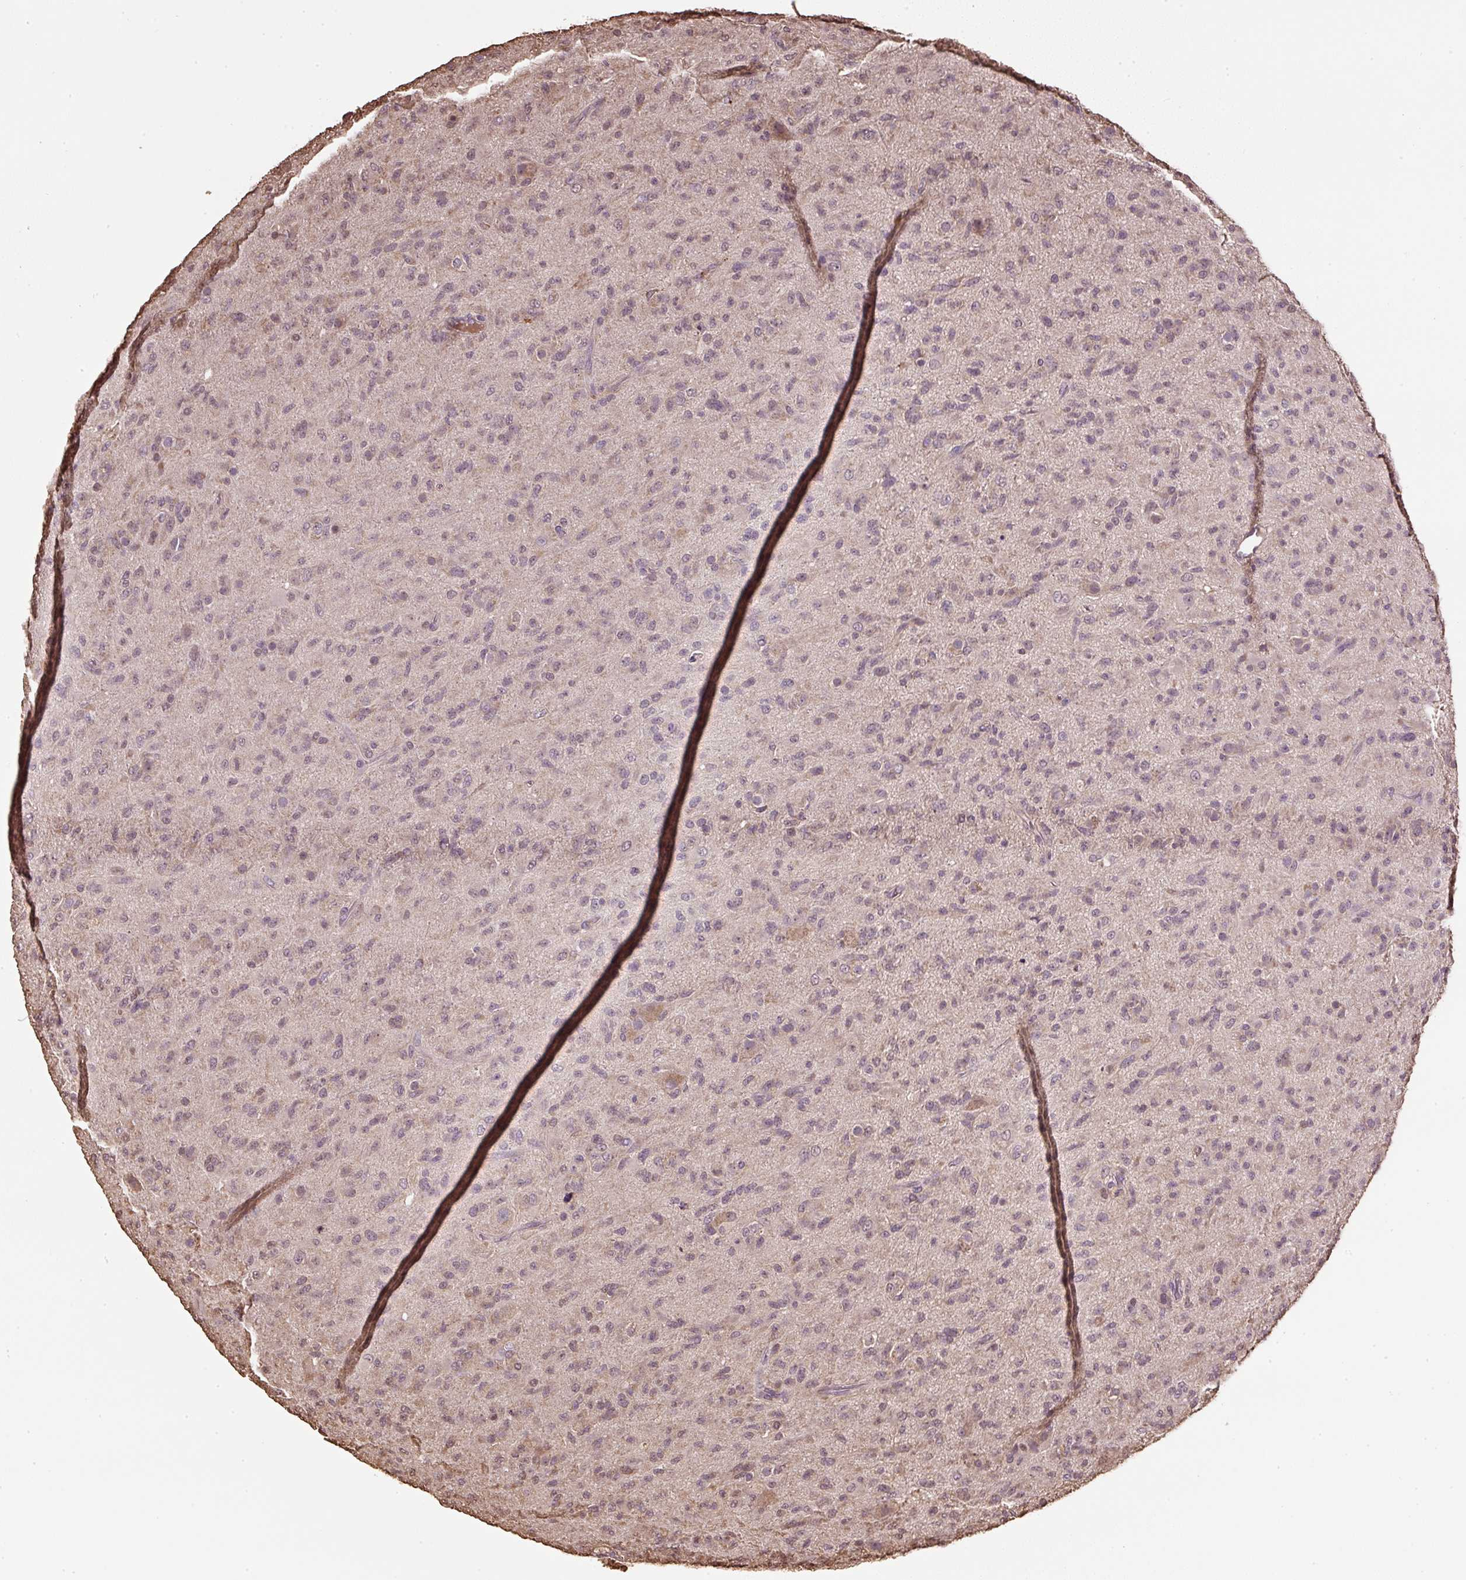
{"staining": {"intensity": "weak", "quantity": "25%-75%", "location": "nuclear"}, "tissue": "glioma", "cell_type": "Tumor cells", "image_type": "cancer", "snomed": [{"axis": "morphology", "description": "Glioma, malignant, Low grade"}, {"axis": "topography", "description": "Brain"}], "caption": "Immunohistochemistry (IHC) (DAB (3,3'-diaminobenzidine)) staining of human malignant low-grade glioma exhibits weak nuclear protein staining in approximately 25%-75% of tumor cells.", "gene": "TMEM170B", "patient": {"sex": "male", "age": 65}}